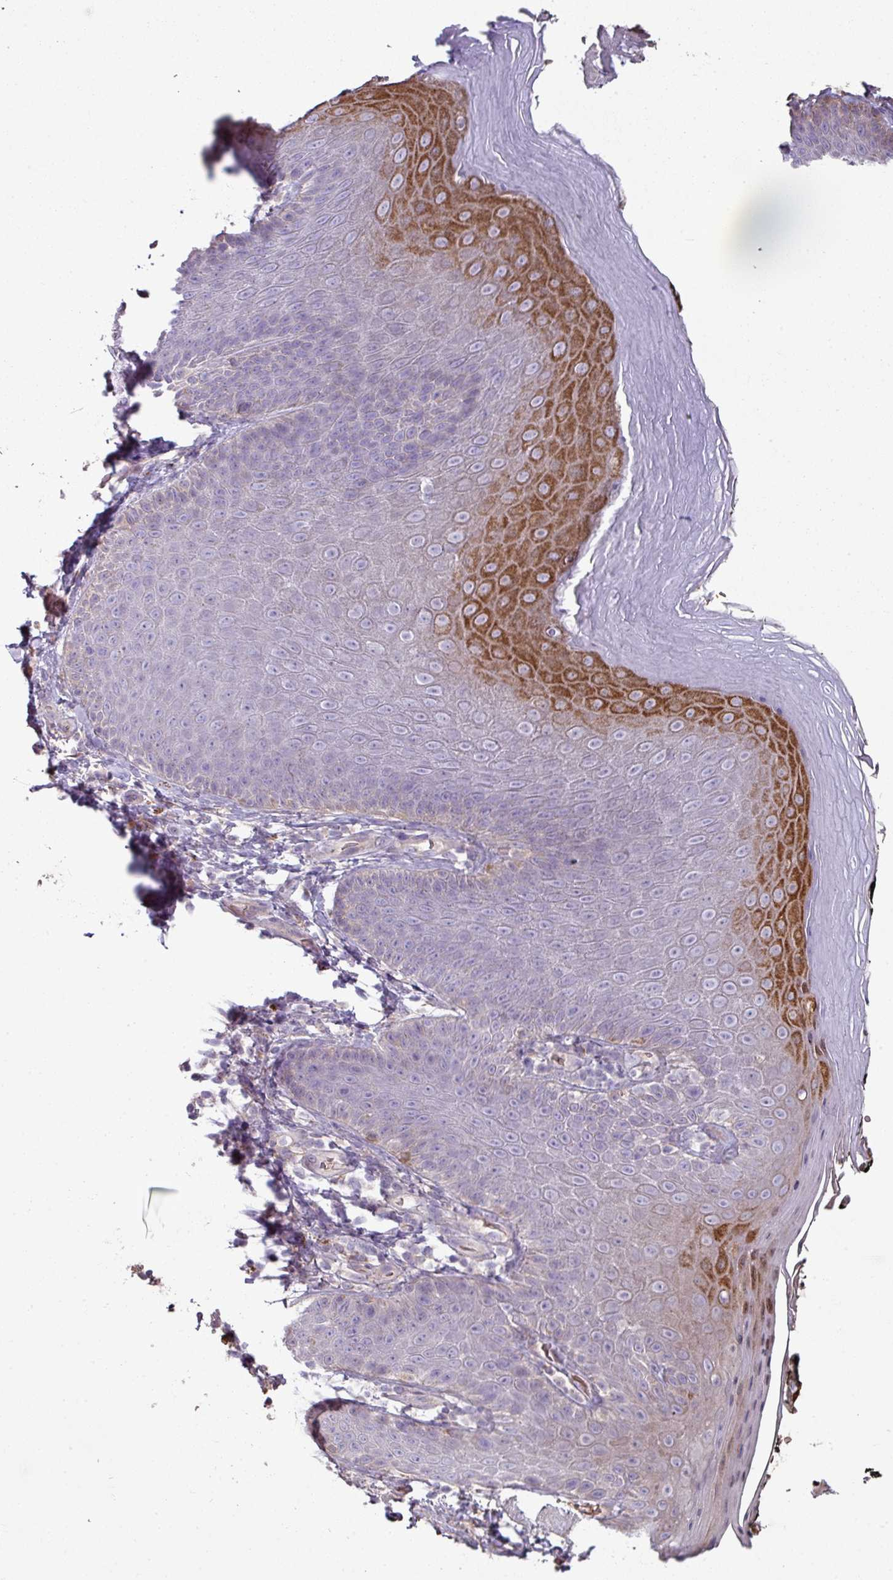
{"staining": {"intensity": "strong", "quantity": "<25%", "location": "cytoplasmic/membranous"}, "tissue": "skin", "cell_type": "Epidermal cells", "image_type": "normal", "snomed": [{"axis": "morphology", "description": "Normal tissue, NOS"}, {"axis": "topography", "description": "Anal"}, {"axis": "topography", "description": "Peripheral nerve tissue"}], "caption": "Protein expression analysis of normal skin shows strong cytoplasmic/membranous expression in approximately <25% of epidermal cells. The staining is performed using DAB brown chromogen to label protein expression. The nuclei are counter-stained blue using hematoxylin.", "gene": "NHSL2", "patient": {"sex": "male", "age": 53}}